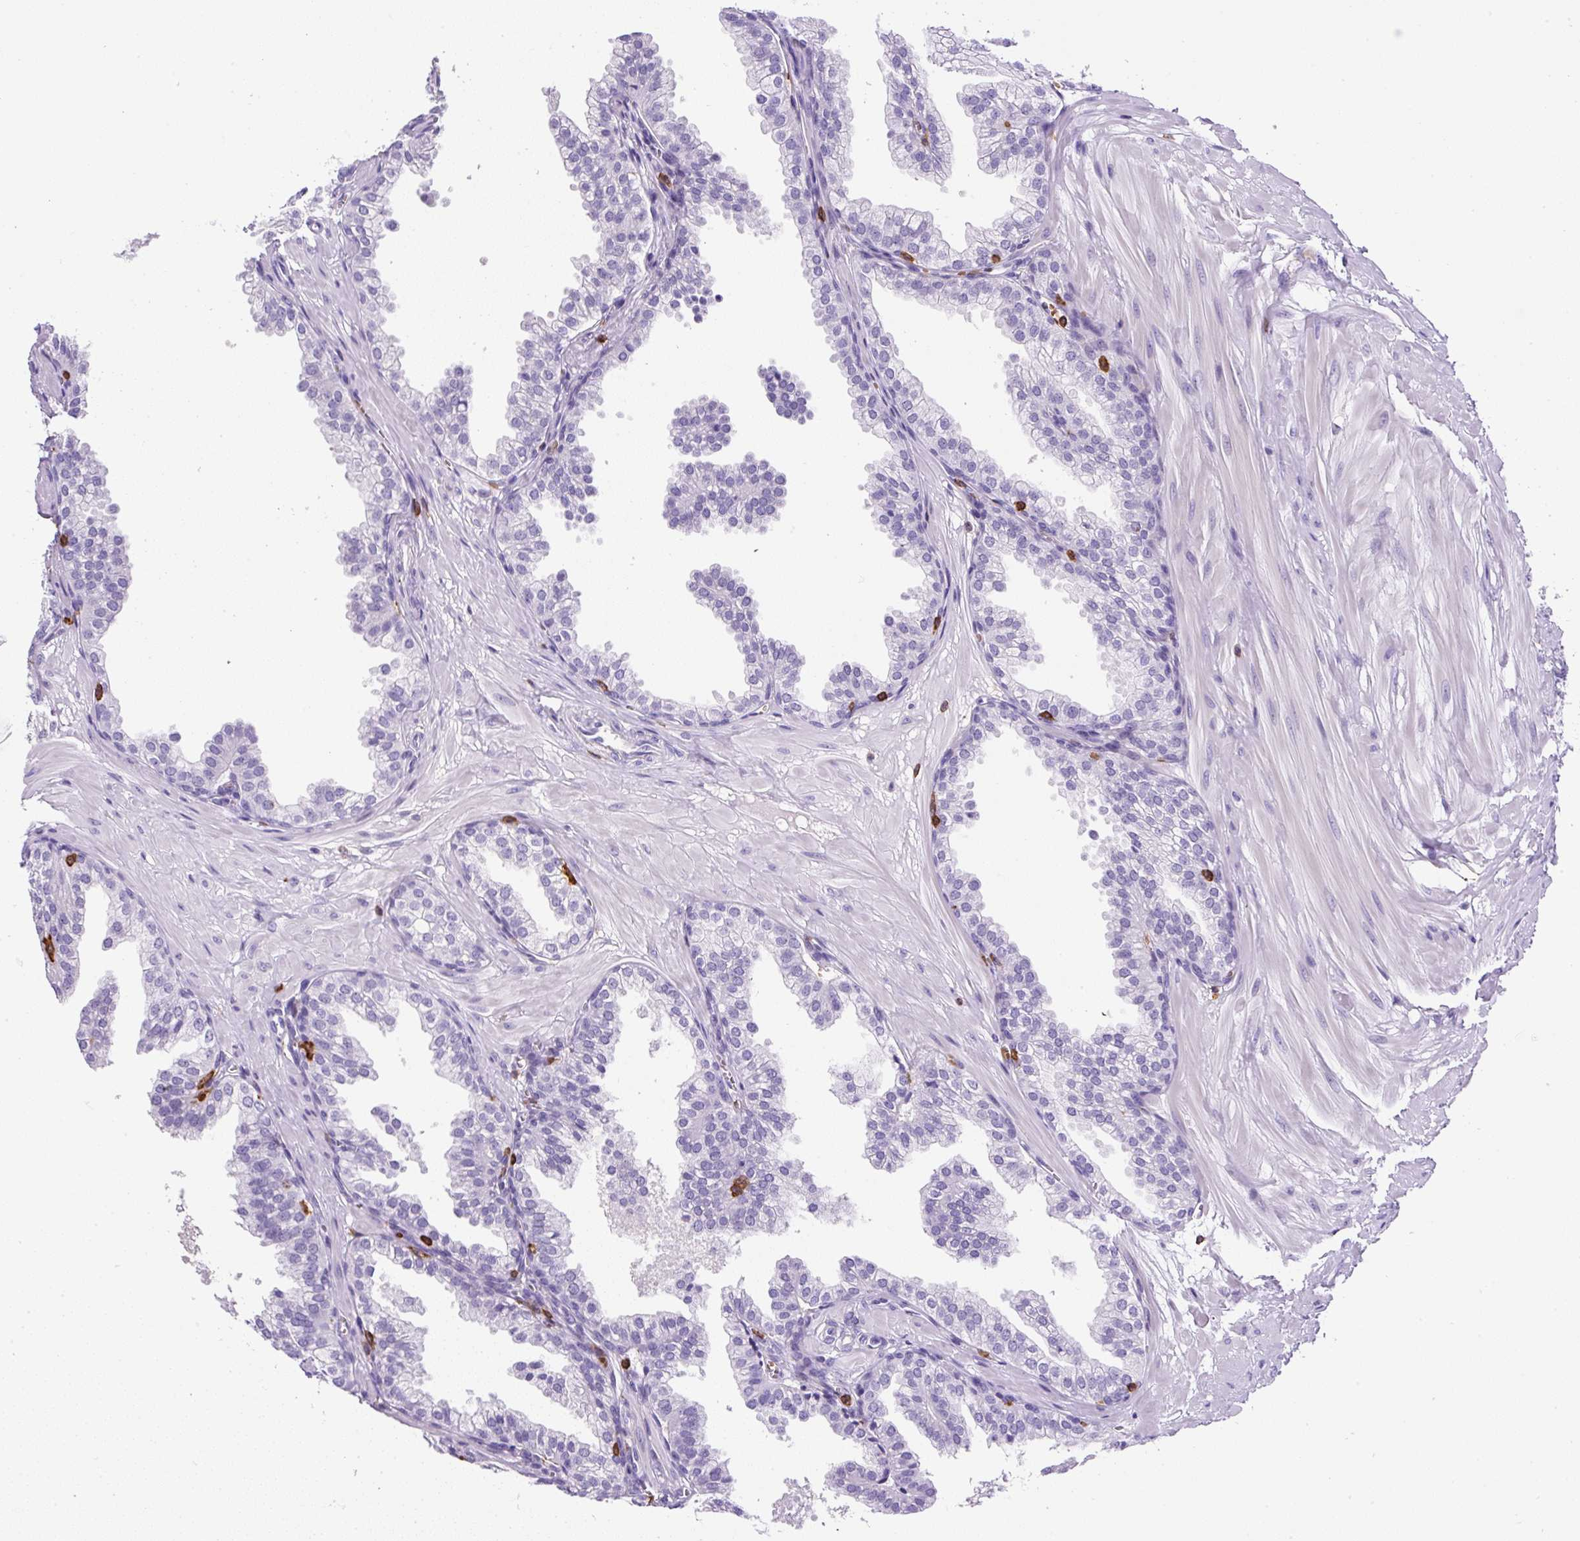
{"staining": {"intensity": "negative", "quantity": "none", "location": "none"}, "tissue": "prostate", "cell_type": "Glandular cells", "image_type": "normal", "snomed": [{"axis": "morphology", "description": "Normal tissue, NOS"}, {"axis": "topography", "description": "Prostate"}, {"axis": "topography", "description": "Peripheral nerve tissue"}], "caption": "IHC histopathology image of unremarkable prostate: human prostate stained with DAB shows no significant protein staining in glandular cells.", "gene": "FAM228B", "patient": {"sex": "male", "age": 55}}